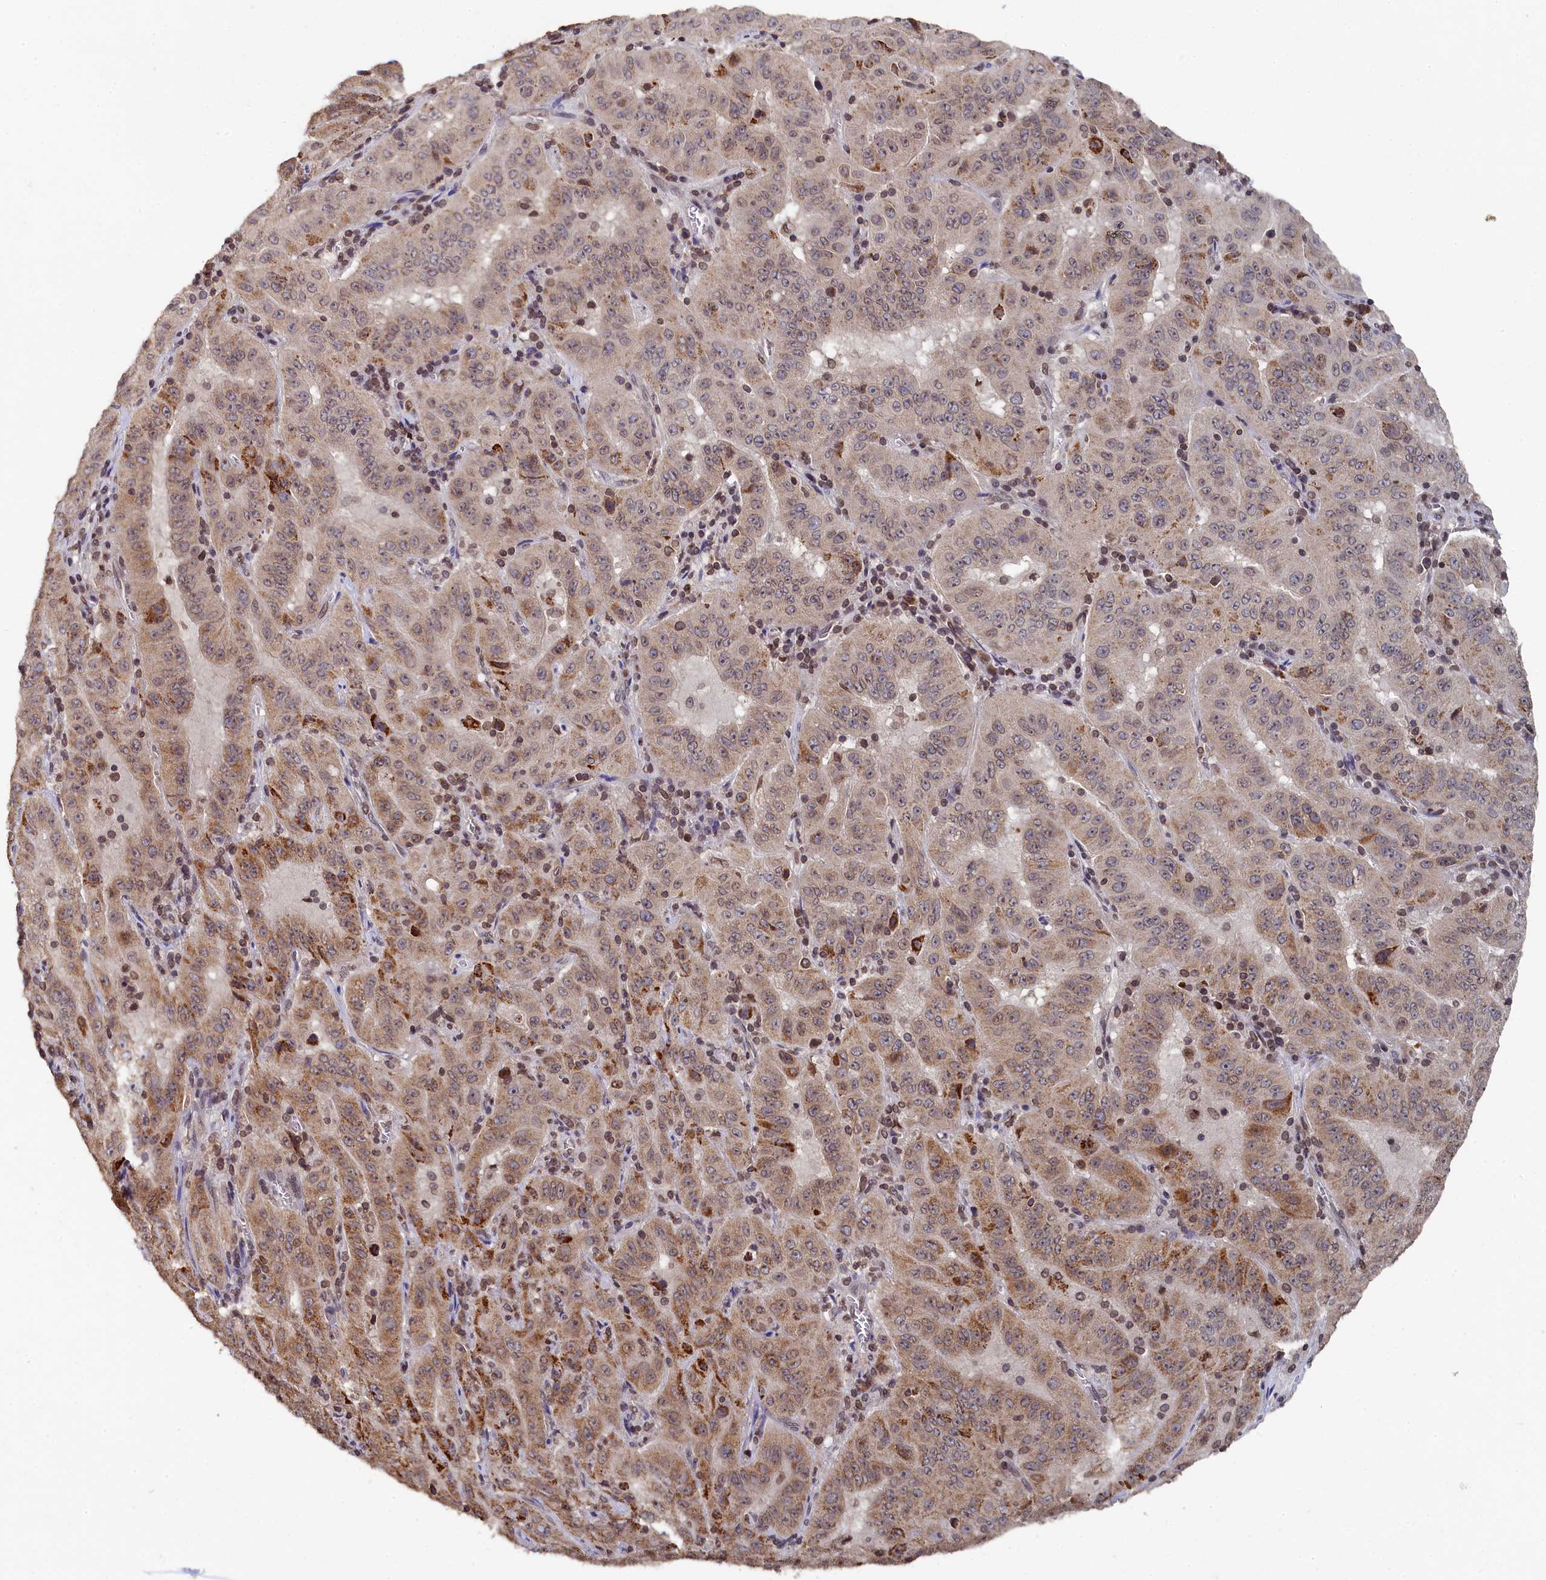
{"staining": {"intensity": "strong", "quantity": "25%-75%", "location": "cytoplasmic/membranous"}, "tissue": "pancreatic cancer", "cell_type": "Tumor cells", "image_type": "cancer", "snomed": [{"axis": "morphology", "description": "Adenocarcinoma, NOS"}, {"axis": "topography", "description": "Pancreas"}], "caption": "Immunohistochemical staining of adenocarcinoma (pancreatic) displays high levels of strong cytoplasmic/membranous protein staining in approximately 25%-75% of tumor cells. (IHC, brightfield microscopy, high magnification).", "gene": "ANKEF1", "patient": {"sex": "male", "age": 63}}